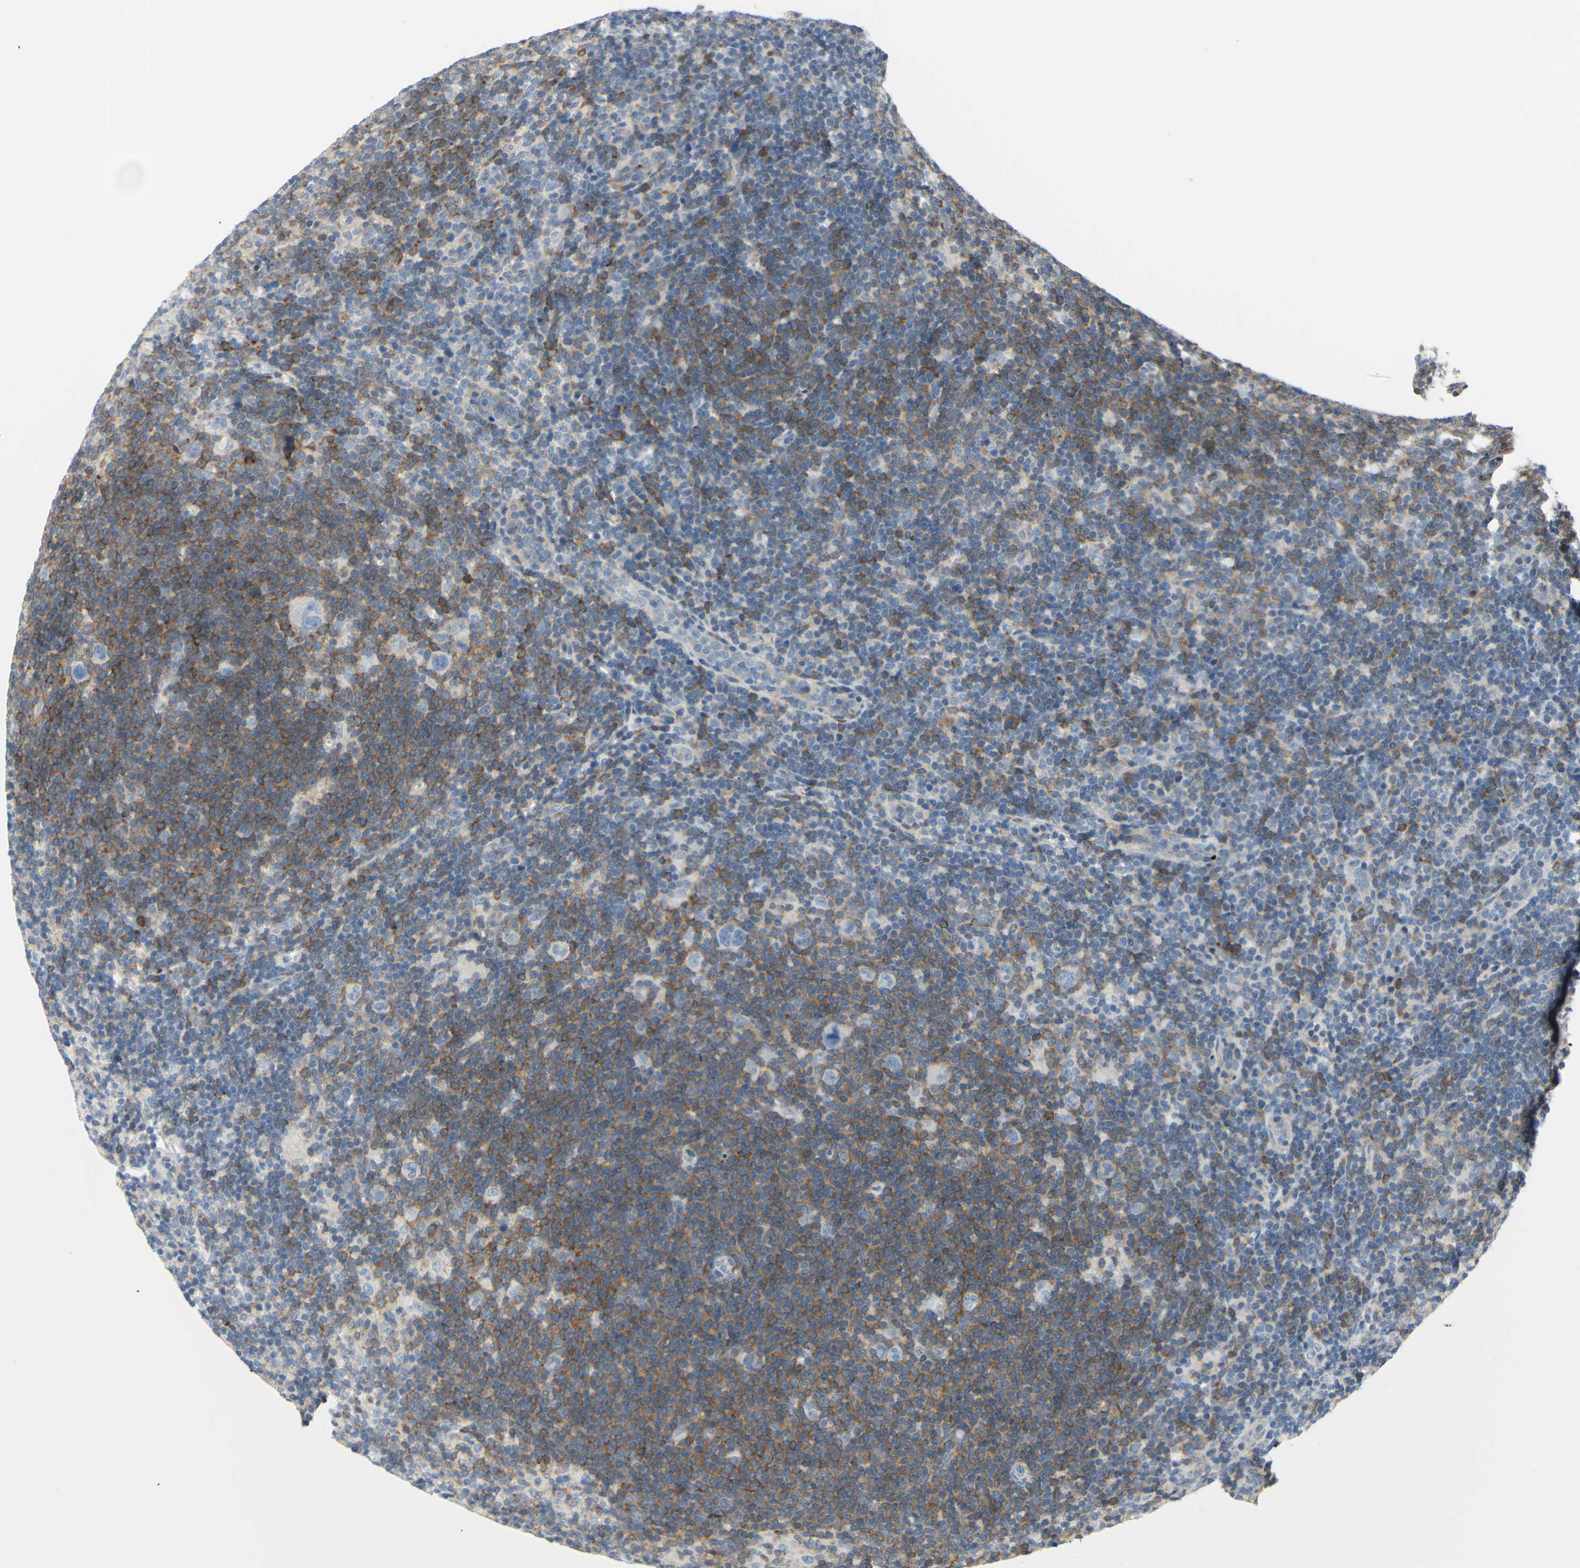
{"staining": {"intensity": "weak", "quantity": "25%-75%", "location": "cytoplasmic/membranous"}, "tissue": "lymphoma", "cell_type": "Tumor cells", "image_type": "cancer", "snomed": [{"axis": "morphology", "description": "Hodgkin's disease, NOS"}, {"axis": "topography", "description": "Lymph node"}], "caption": "Brown immunohistochemical staining in lymphoma shows weak cytoplasmic/membranous positivity in approximately 25%-75% of tumor cells. Nuclei are stained in blue.", "gene": "MUC1", "patient": {"sex": "female", "age": 57}}